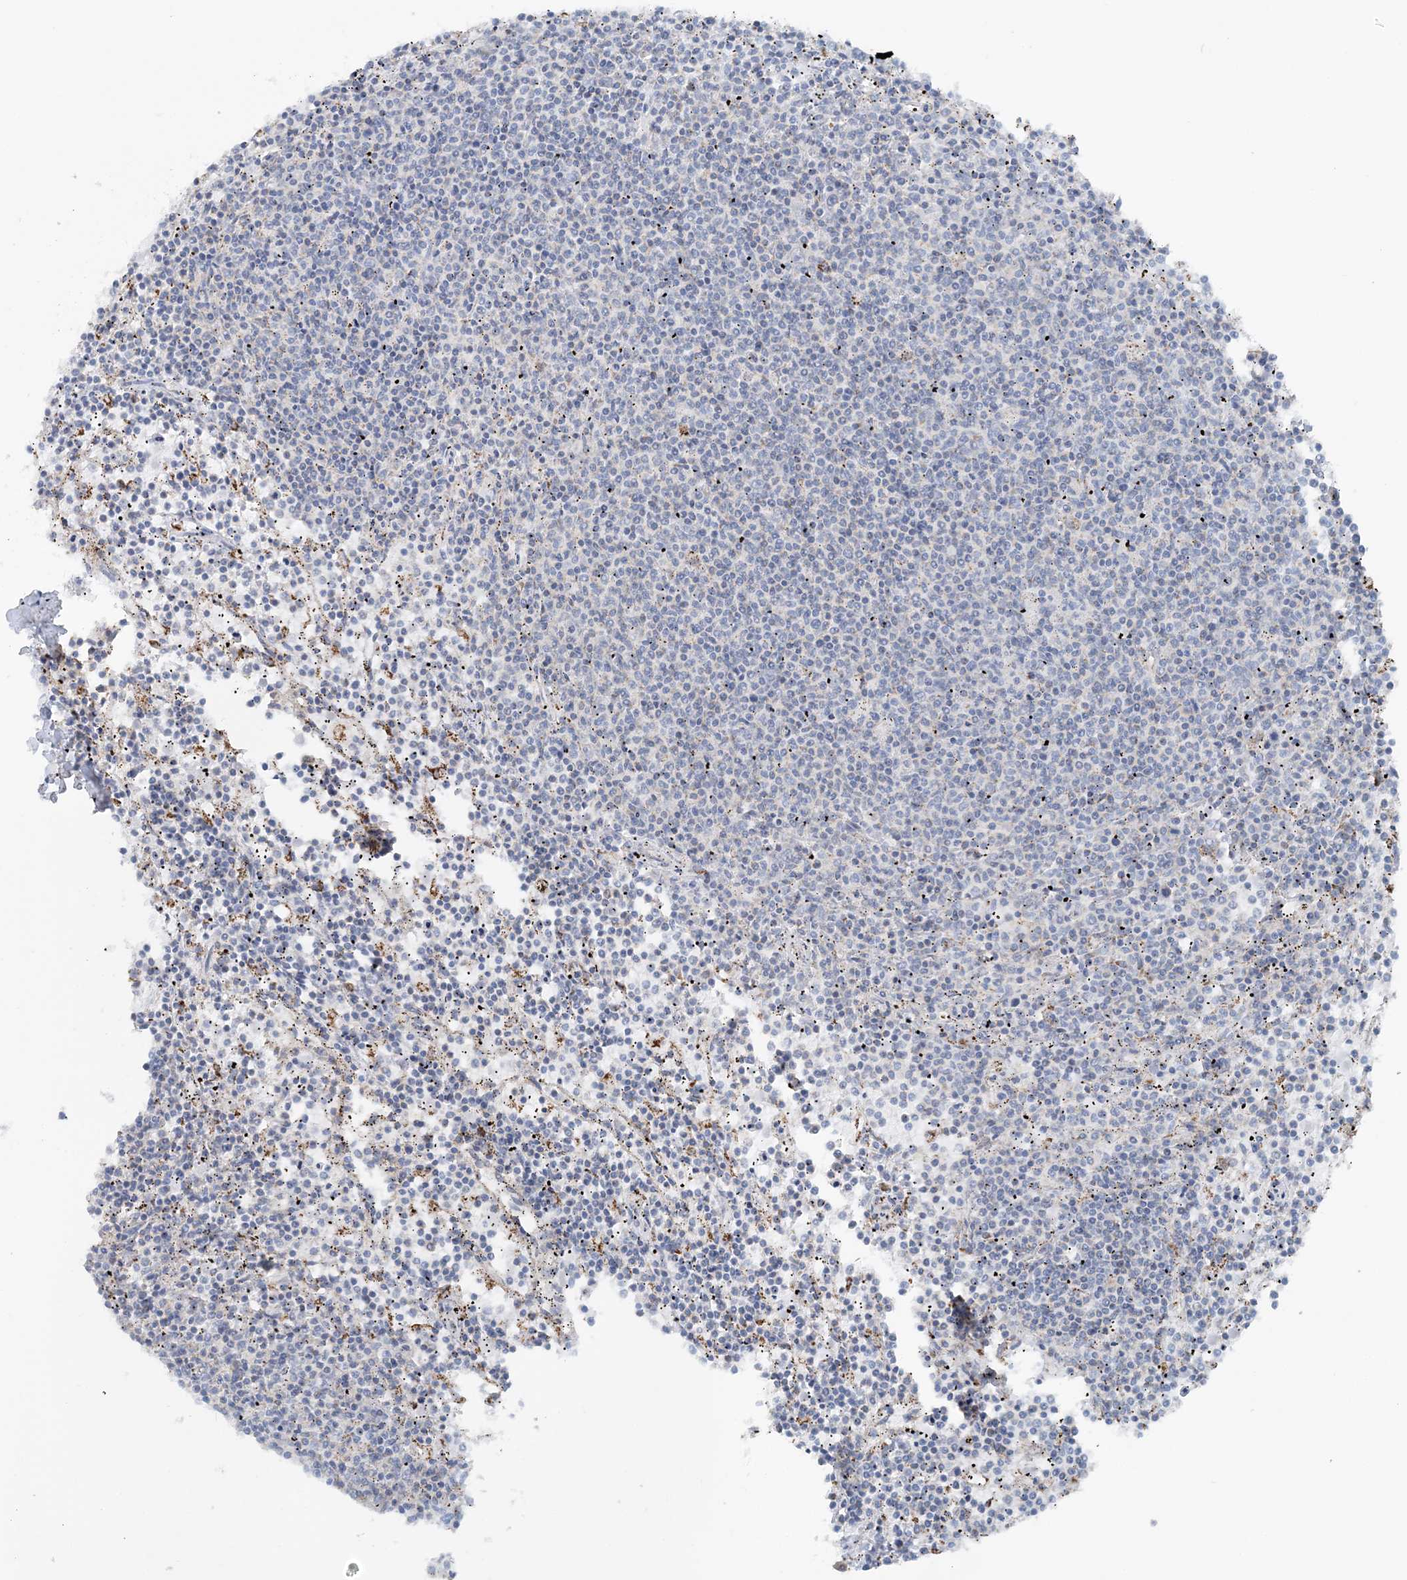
{"staining": {"intensity": "negative", "quantity": "none", "location": "none"}, "tissue": "lymphoma", "cell_type": "Tumor cells", "image_type": "cancer", "snomed": [{"axis": "morphology", "description": "Malignant lymphoma, non-Hodgkin's type, Low grade"}, {"axis": "topography", "description": "Spleen"}], "caption": "Micrograph shows no significant protein positivity in tumor cells of lymphoma. (Brightfield microscopy of DAB (3,3'-diaminobenzidine) IHC at high magnification).", "gene": "PCCB", "patient": {"sex": "female", "age": 50}}